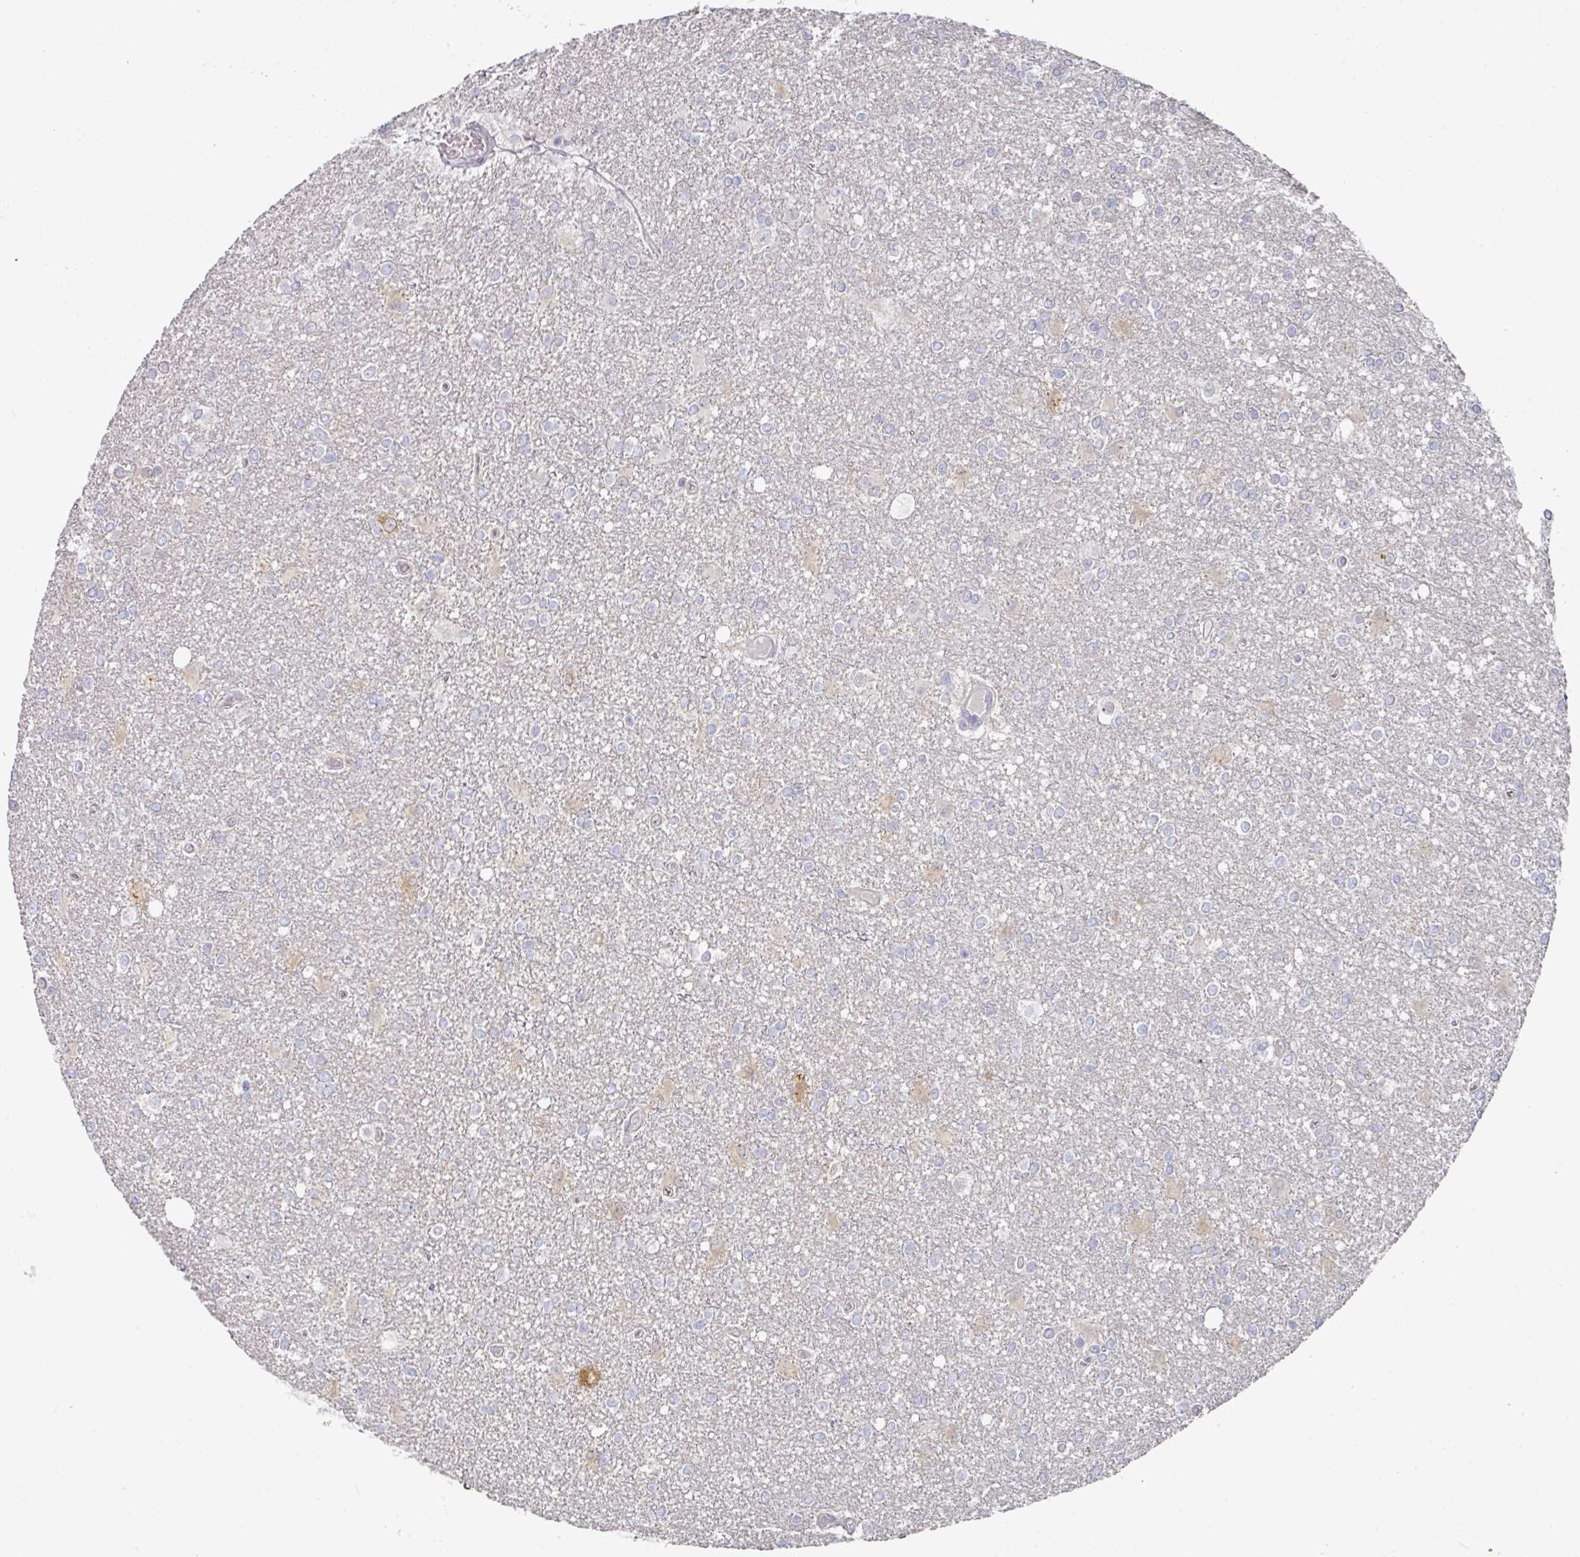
{"staining": {"intensity": "negative", "quantity": "none", "location": "none"}, "tissue": "glioma", "cell_type": "Tumor cells", "image_type": "cancer", "snomed": [{"axis": "morphology", "description": "Glioma, malignant, High grade"}, {"axis": "topography", "description": "Brain"}], "caption": "The micrograph shows no staining of tumor cells in malignant glioma (high-grade).", "gene": "NT5C1A", "patient": {"sex": "male", "age": 48}}